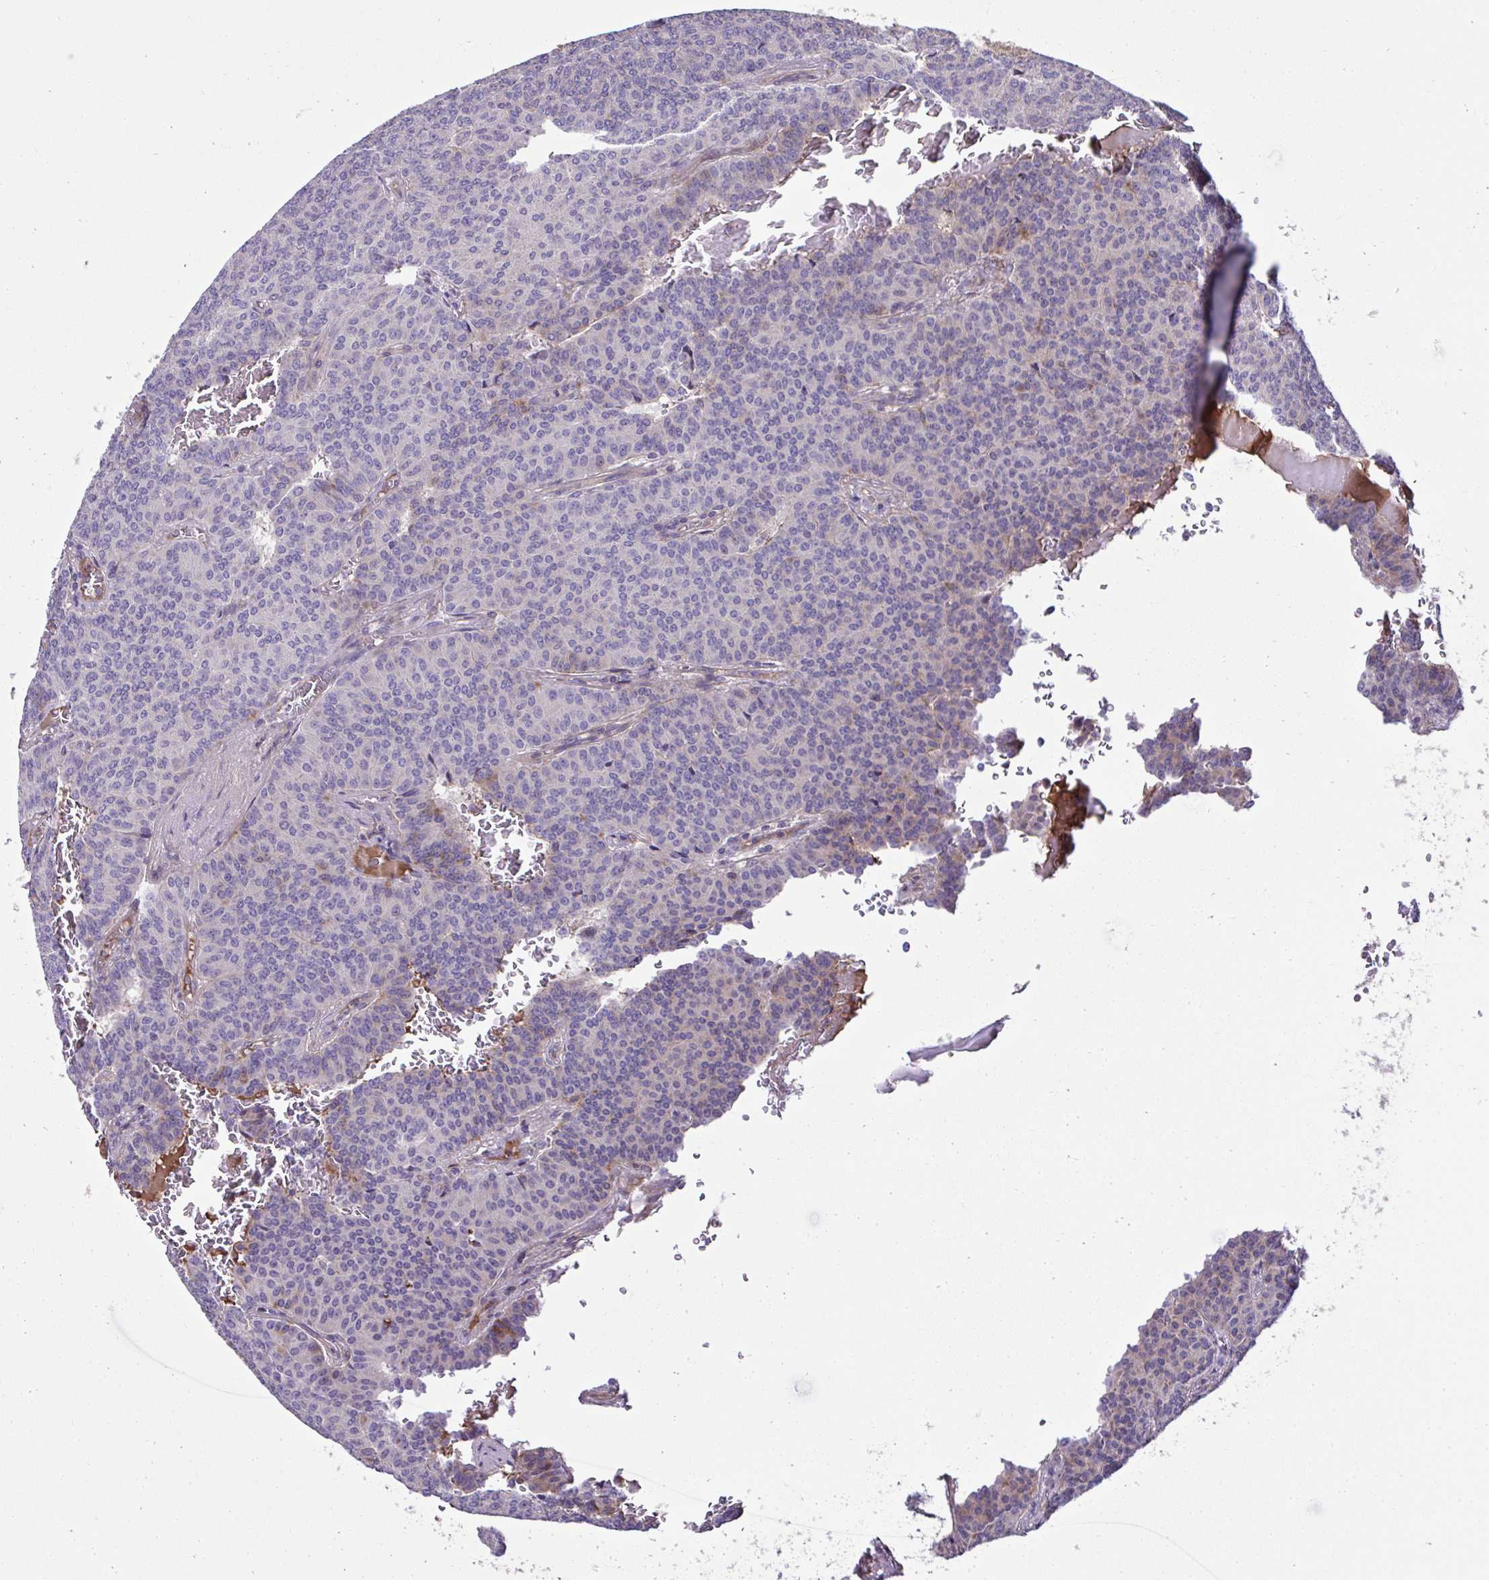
{"staining": {"intensity": "negative", "quantity": "none", "location": "none"}, "tissue": "carcinoid", "cell_type": "Tumor cells", "image_type": "cancer", "snomed": [{"axis": "morphology", "description": "Carcinoid, malignant, NOS"}, {"axis": "topography", "description": "Lung"}], "caption": "Immunohistochemistry (IHC) photomicrograph of carcinoid stained for a protein (brown), which displays no staining in tumor cells.", "gene": "CCDC85C", "patient": {"sex": "male", "age": 61}}